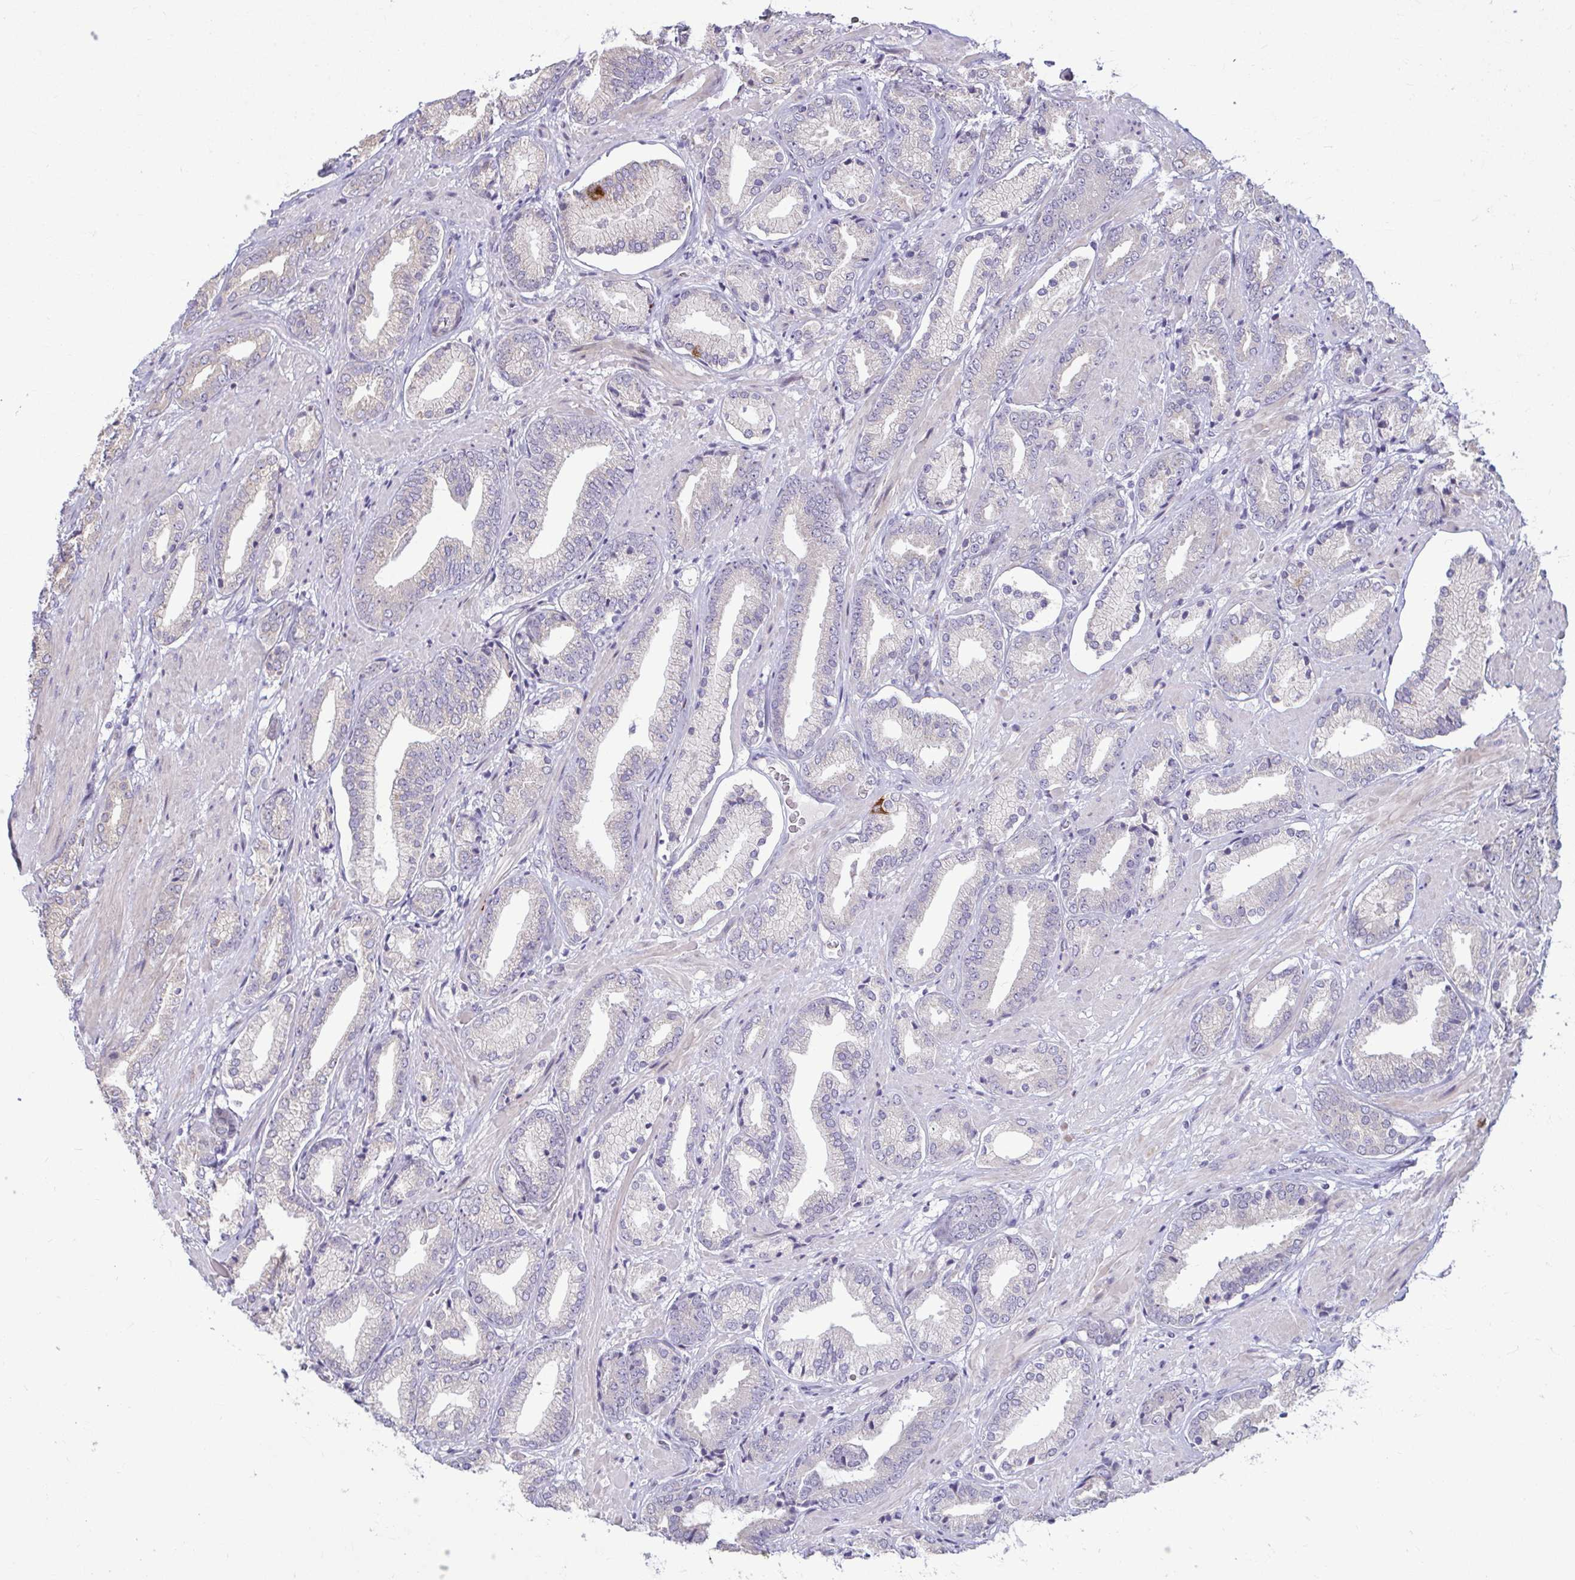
{"staining": {"intensity": "negative", "quantity": "none", "location": "none"}, "tissue": "prostate cancer", "cell_type": "Tumor cells", "image_type": "cancer", "snomed": [{"axis": "morphology", "description": "Adenocarcinoma, High grade"}, {"axis": "topography", "description": "Prostate"}], "caption": "Protein analysis of prostate cancer displays no significant staining in tumor cells.", "gene": "ODF1", "patient": {"sex": "male", "age": 56}}